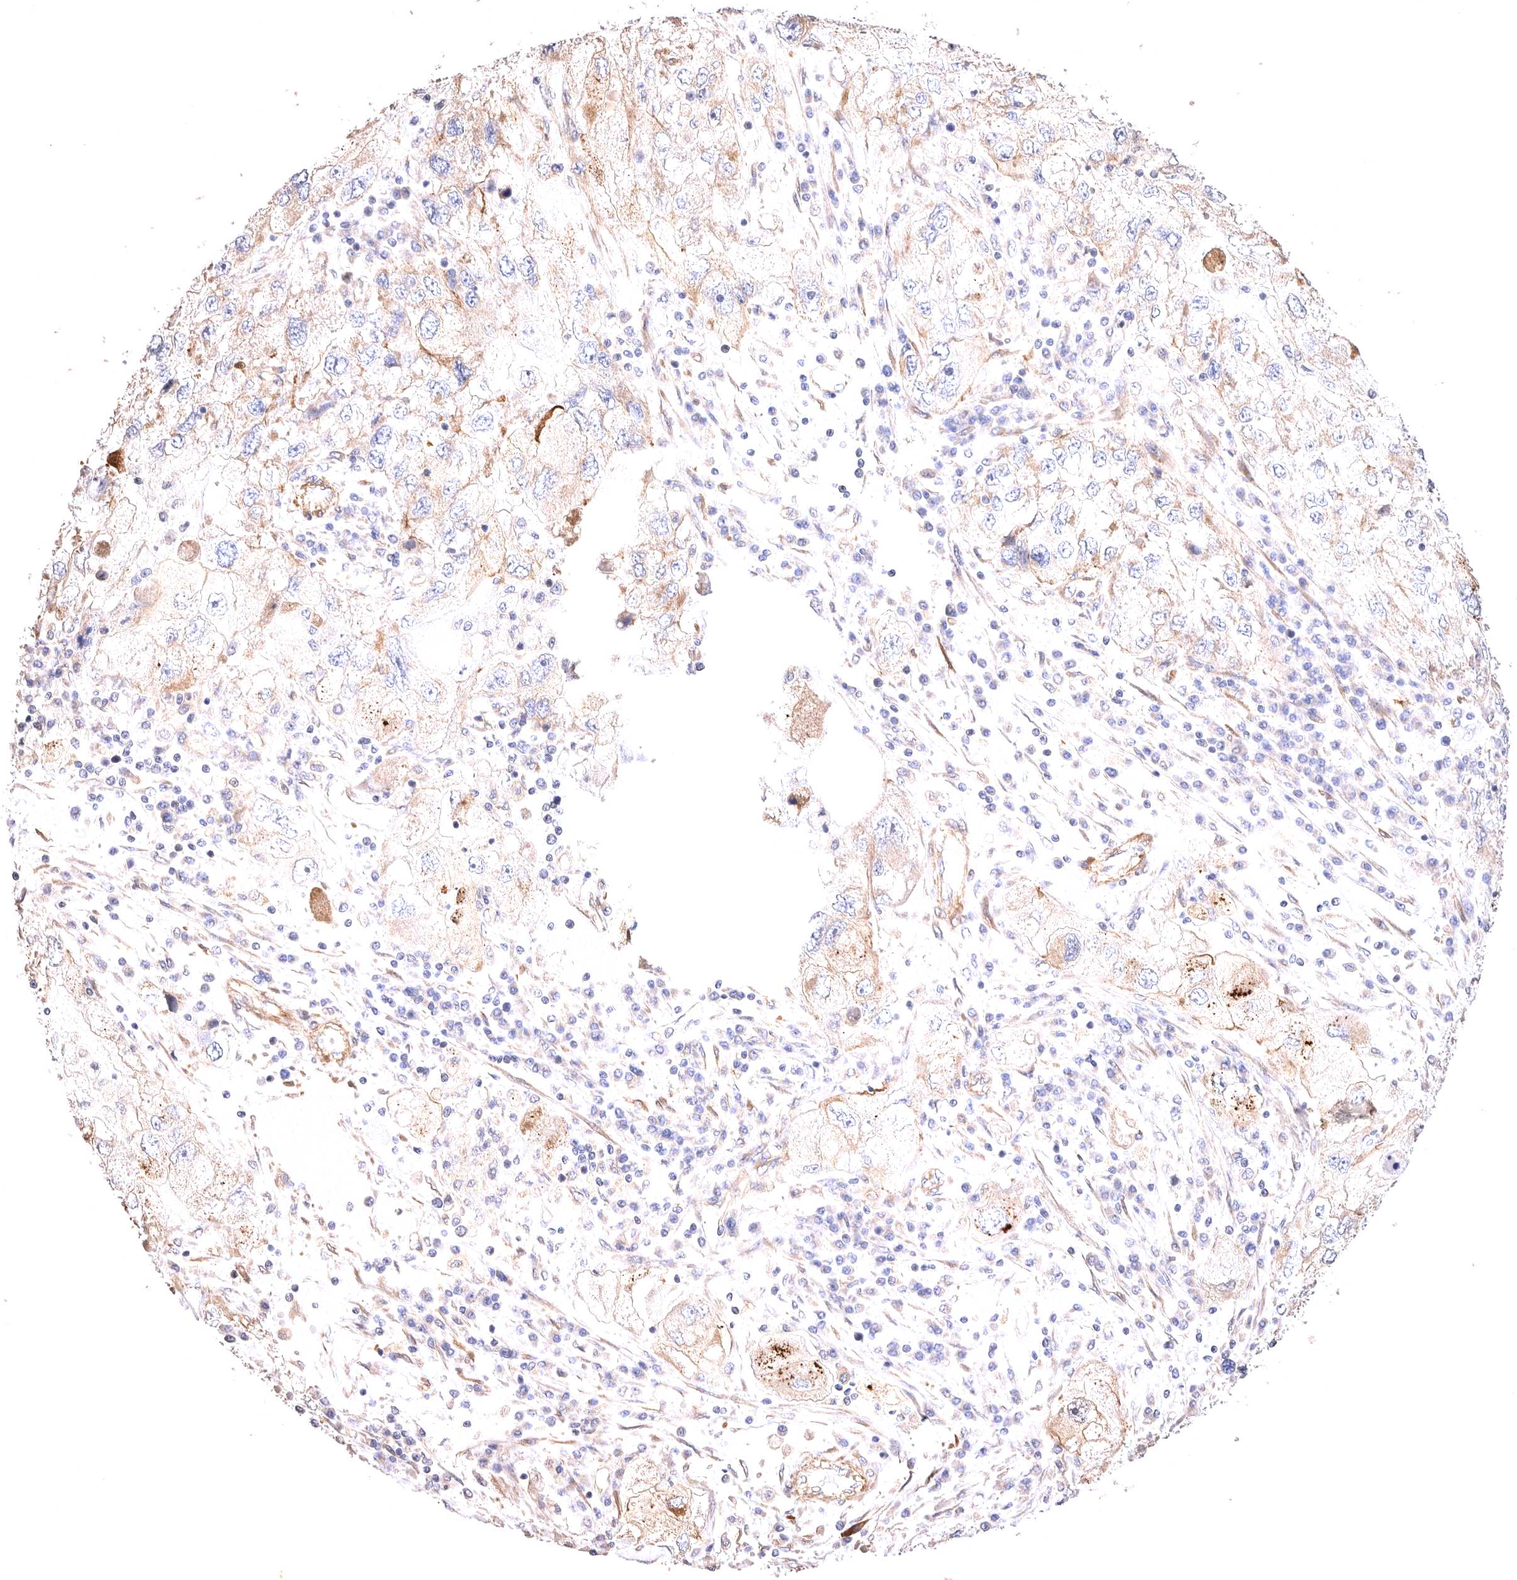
{"staining": {"intensity": "weak", "quantity": "25%-75%", "location": "cytoplasmic/membranous"}, "tissue": "endometrial cancer", "cell_type": "Tumor cells", "image_type": "cancer", "snomed": [{"axis": "morphology", "description": "Adenocarcinoma, NOS"}, {"axis": "topography", "description": "Endometrium"}], "caption": "The photomicrograph shows immunohistochemical staining of endometrial cancer. There is weak cytoplasmic/membranous positivity is present in approximately 25%-75% of tumor cells. (Brightfield microscopy of DAB IHC at high magnification).", "gene": "VPS45", "patient": {"sex": "female", "age": 49}}